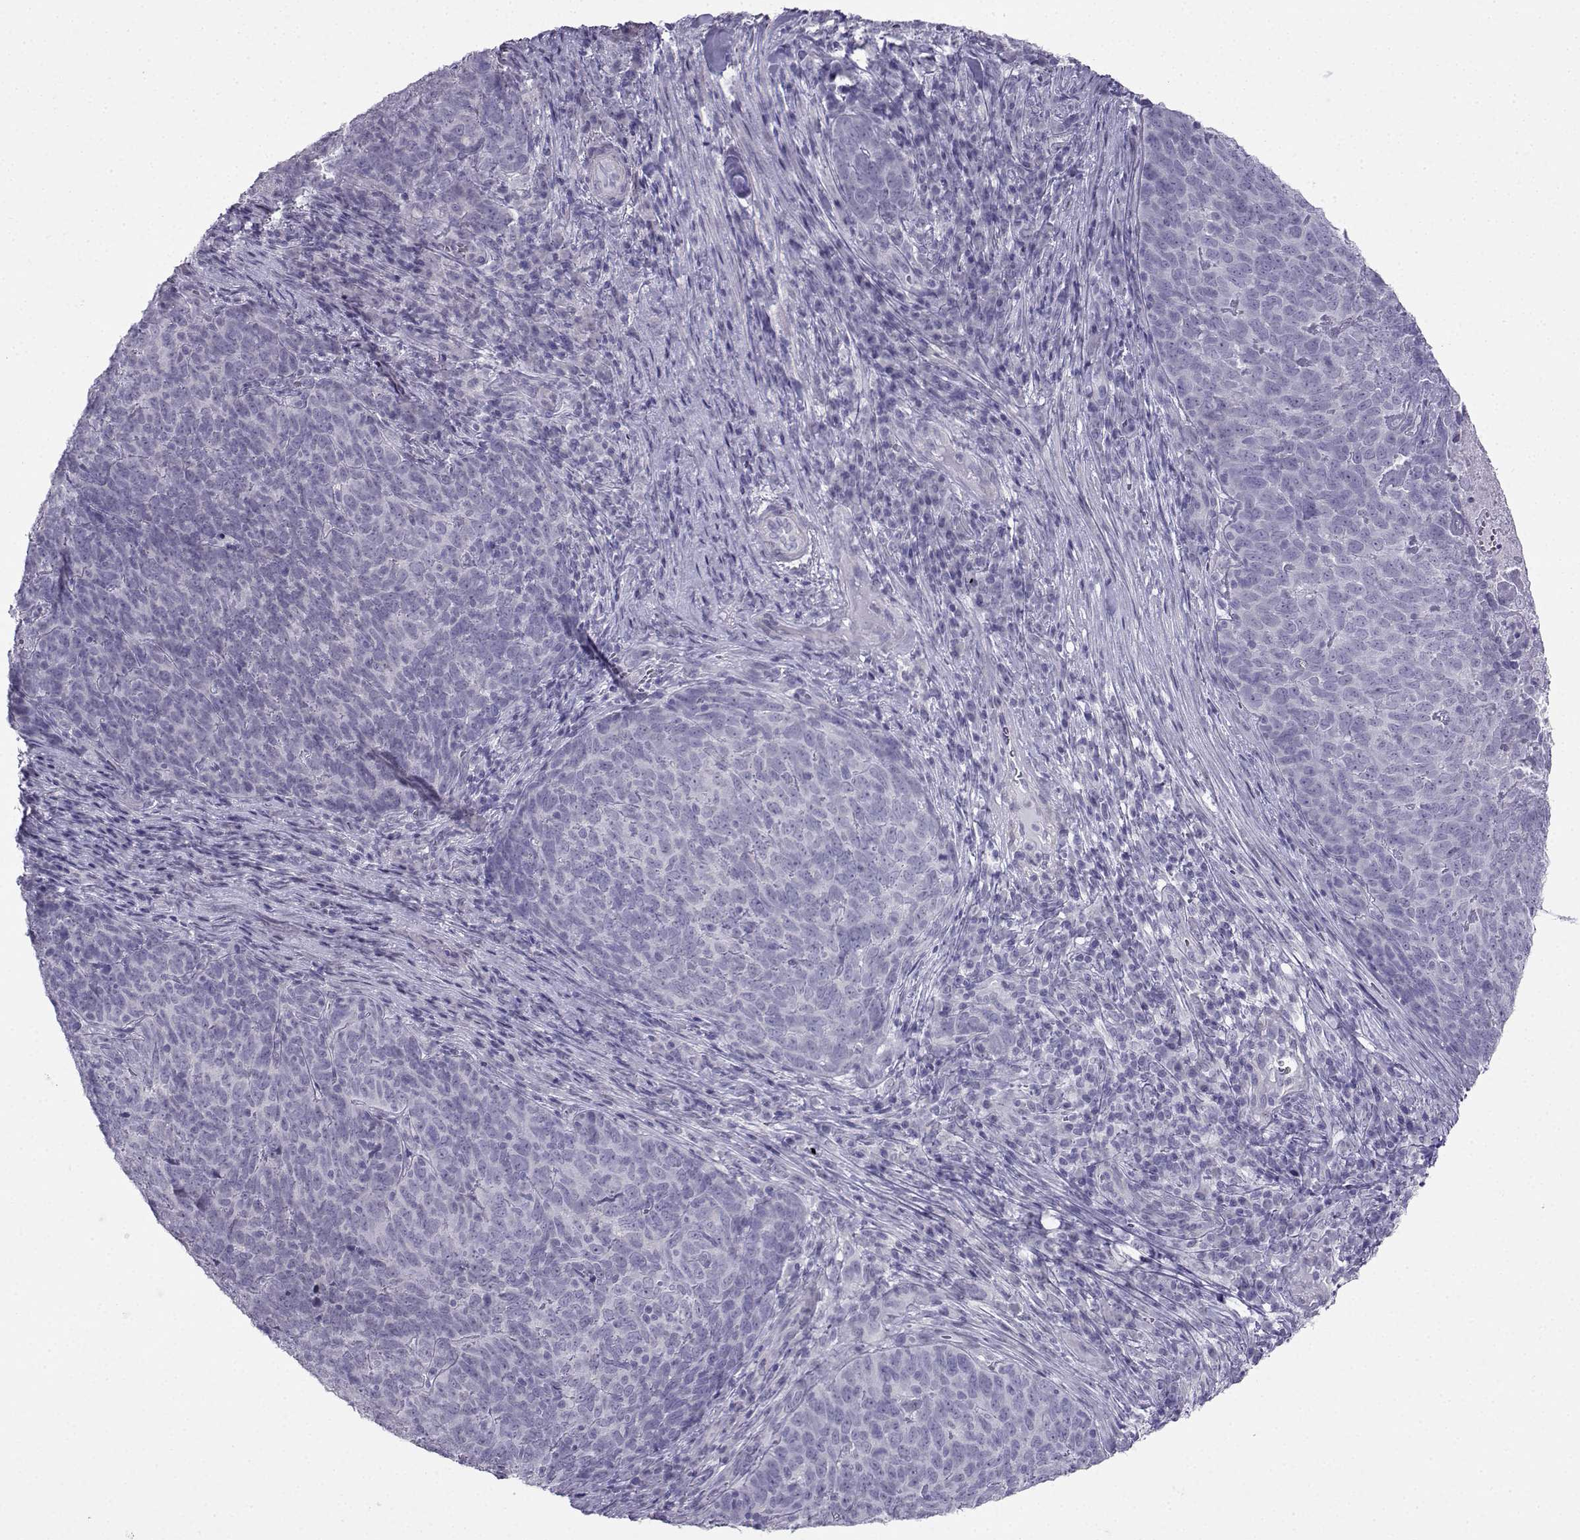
{"staining": {"intensity": "negative", "quantity": "none", "location": "none"}, "tissue": "skin cancer", "cell_type": "Tumor cells", "image_type": "cancer", "snomed": [{"axis": "morphology", "description": "Squamous cell carcinoma, NOS"}, {"axis": "topography", "description": "Skin"}, {"axis": "topography", "description": "Anal"}], "caption": "There is no significant staining in tumor cells of skin cancer.", "gene": "KIF17", "patient": {"sex": "female", "age": 51}}